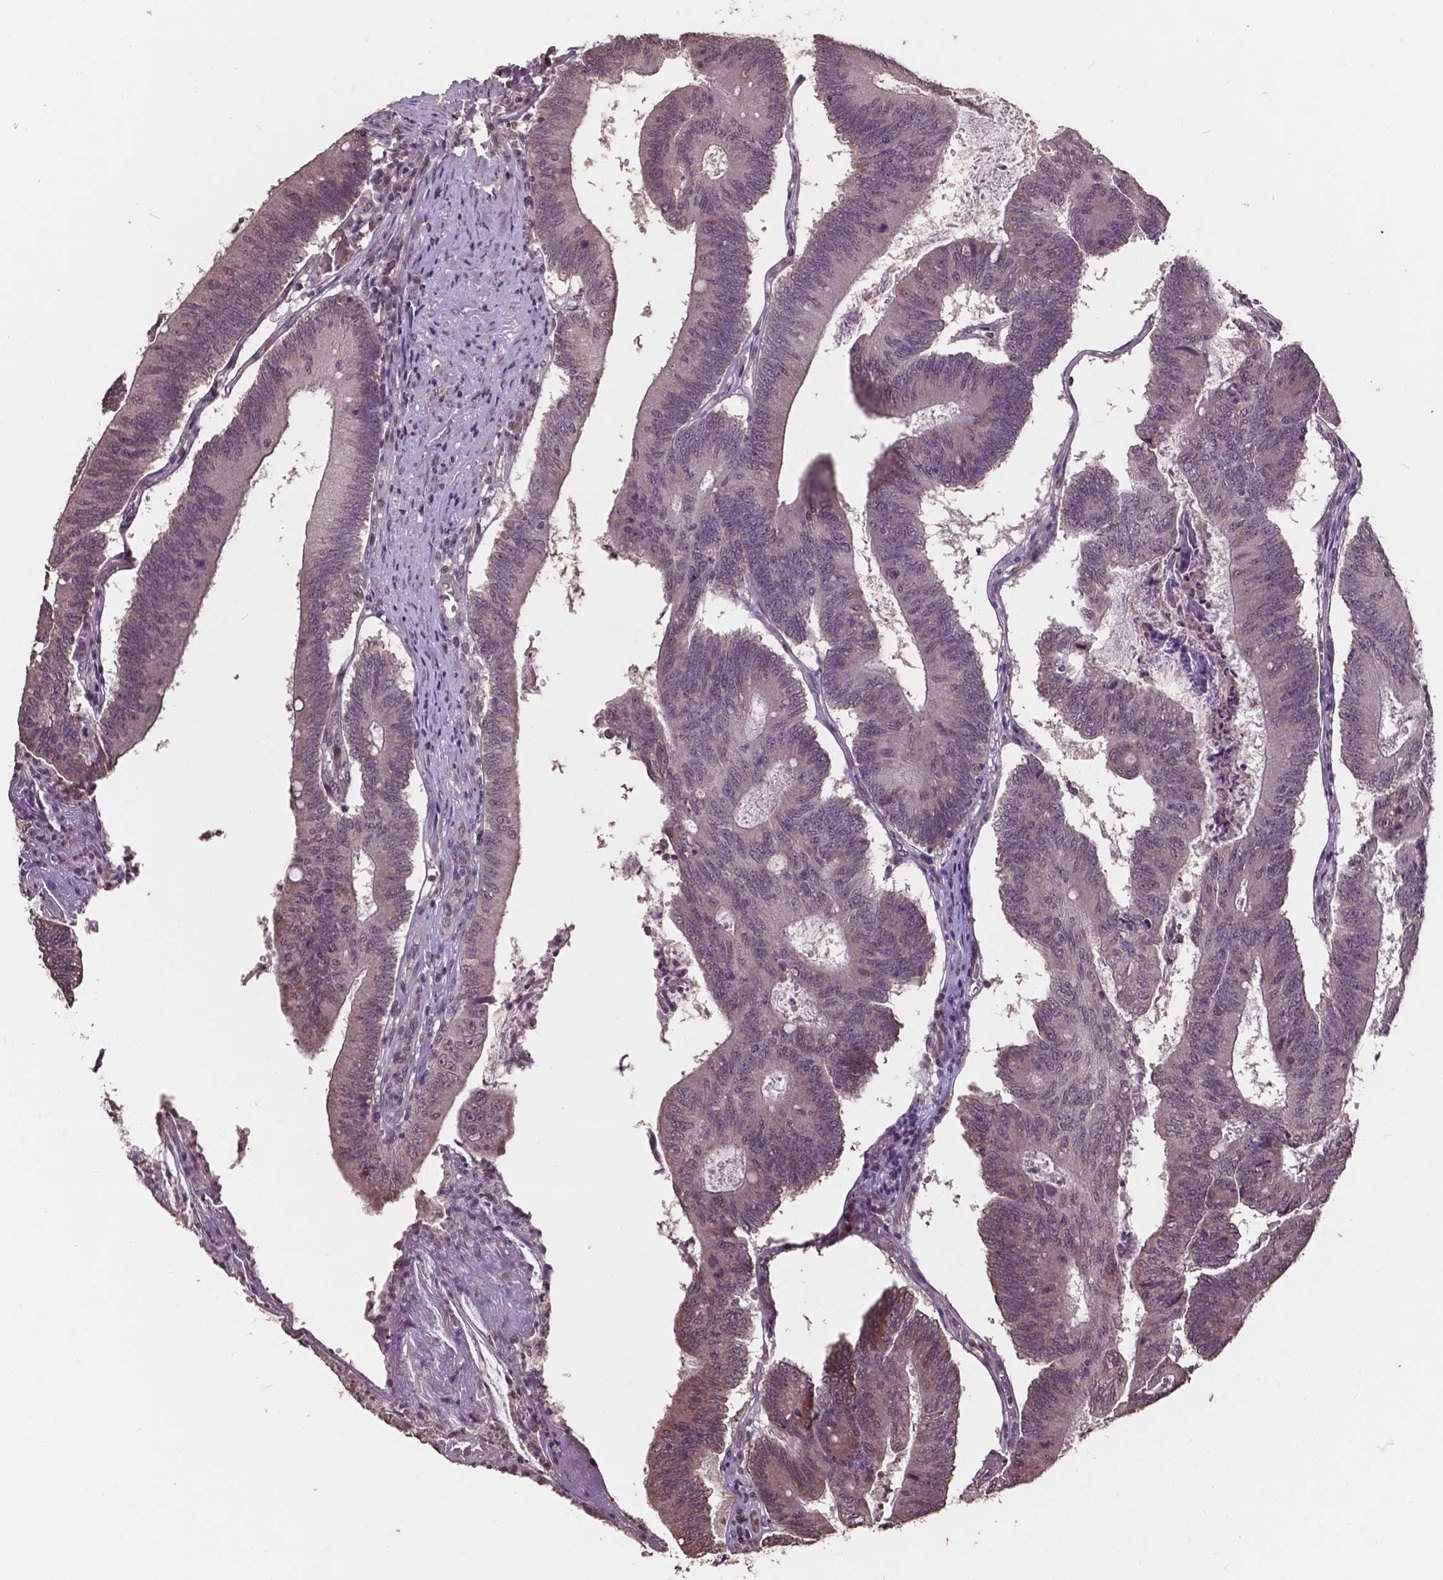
{"staining": {"intensity": "negative", "quantity": "none", "location": "none"}, "tissue": "colorectal cancer", "cell_type": "Tumor cells", "image_type": "cancer", "snomed": [{"axis": "morphology", "description": "Adenocarcinoma, NOS"}, {"axis": "topography", "description": "Colon"}], "caption": "Immunohistochemistry (IHC) image of neoplastic tissue: human colorectal cancer (adenocarcinoma) stained with DAB (3,3'-diaminobenzidine) demonstrates no significant protein staining in tumor cells.", "gene": "GLRA2", "patient": {"sex": "female", "age": 70}}